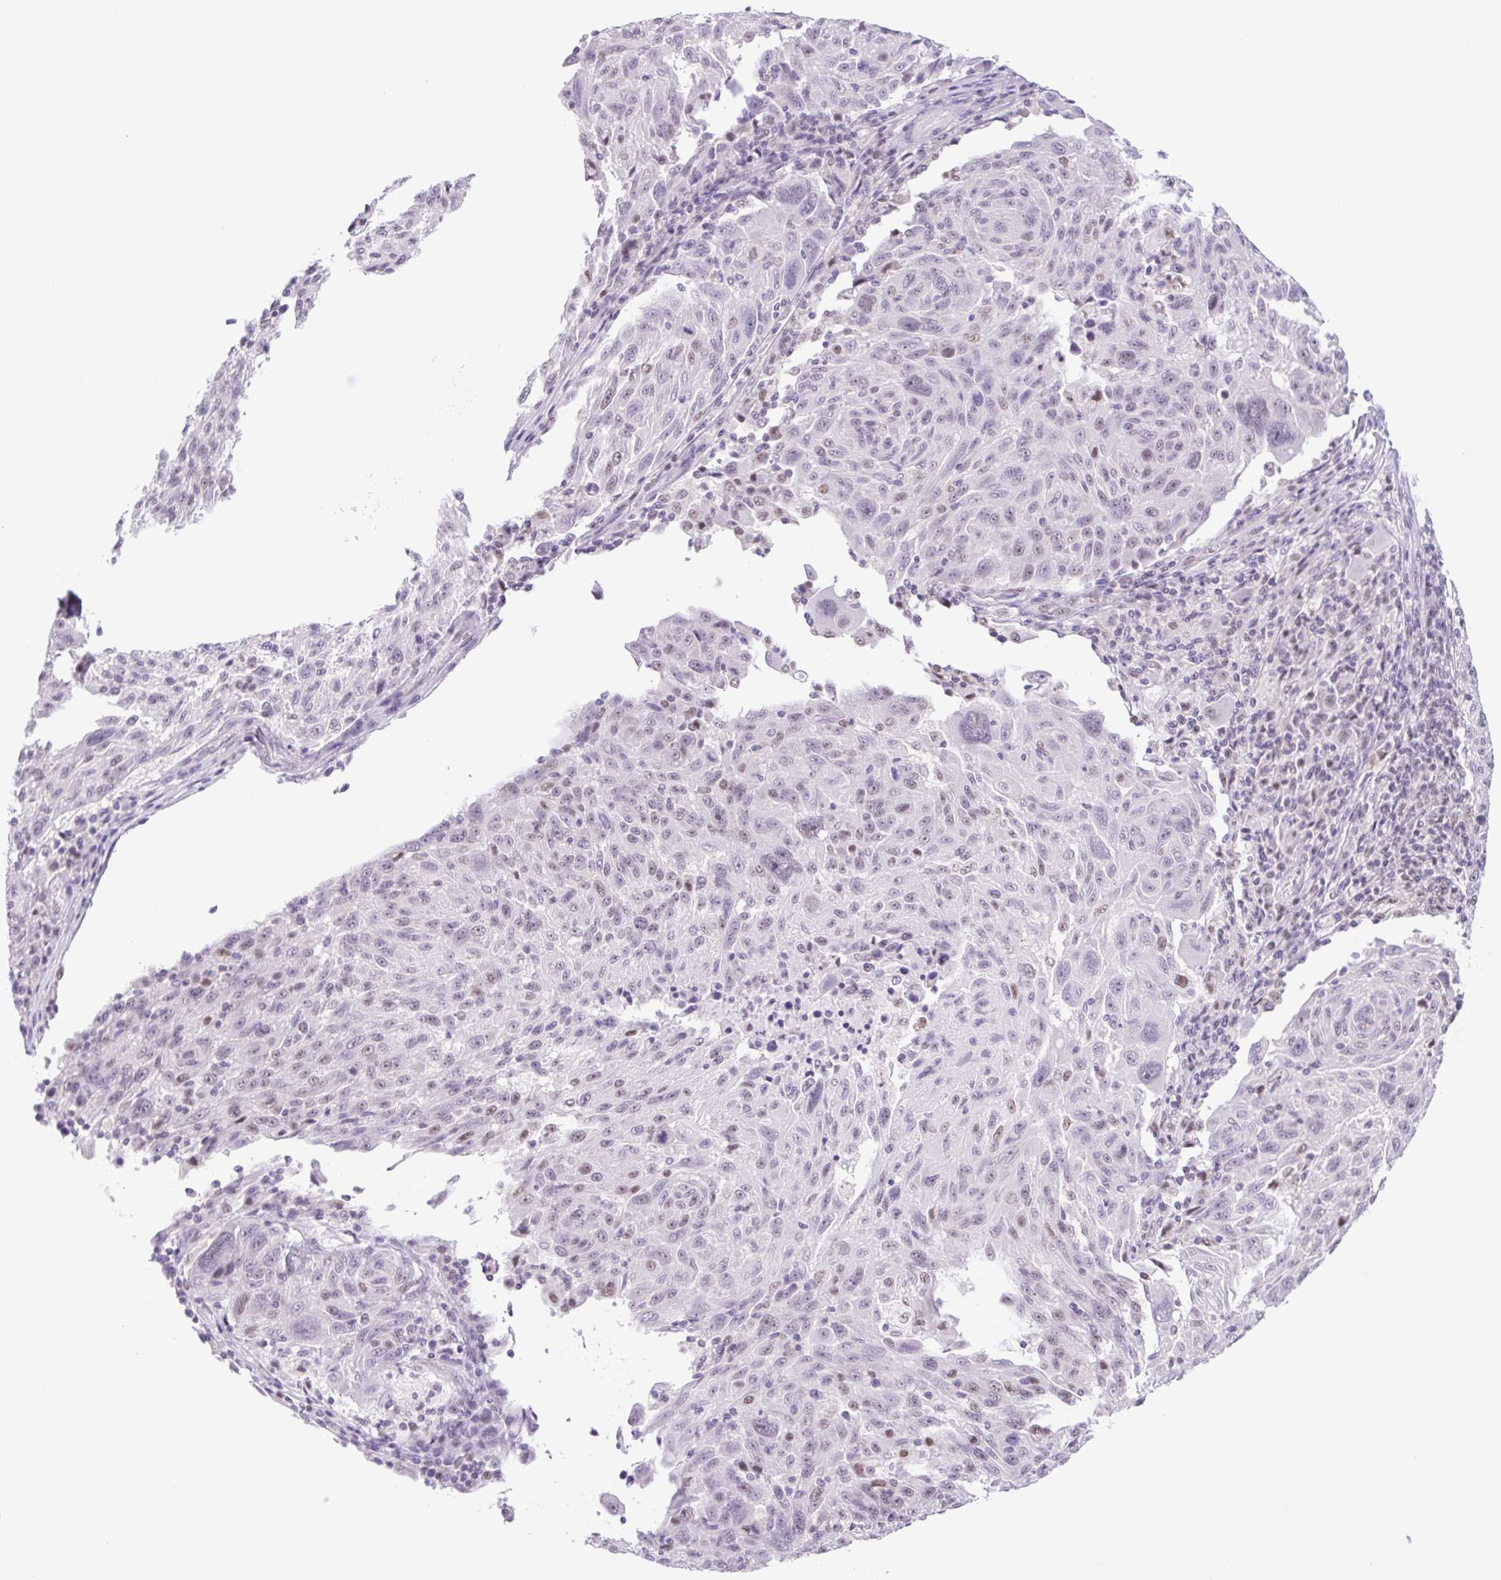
{"staining": {"intensity": "negative", "quantity": "none", "location": "none"}, "tissue": "melanoma", "cell_type": "Tumor cells", "image_type": "cancer", "snomed": [{"axis": "morphology", "description": "Malignant melanoma, NOS"}, {"axis": "topography", "description": "Skin"}], "caption": "A high-resolution photomicrograph shows immunohistochemistry (IHC) staining of melanoma, which exhibits no significant expression in tumor cells.", "gene": "TLE3", "patient": {"sex": "male", "age": 53}}